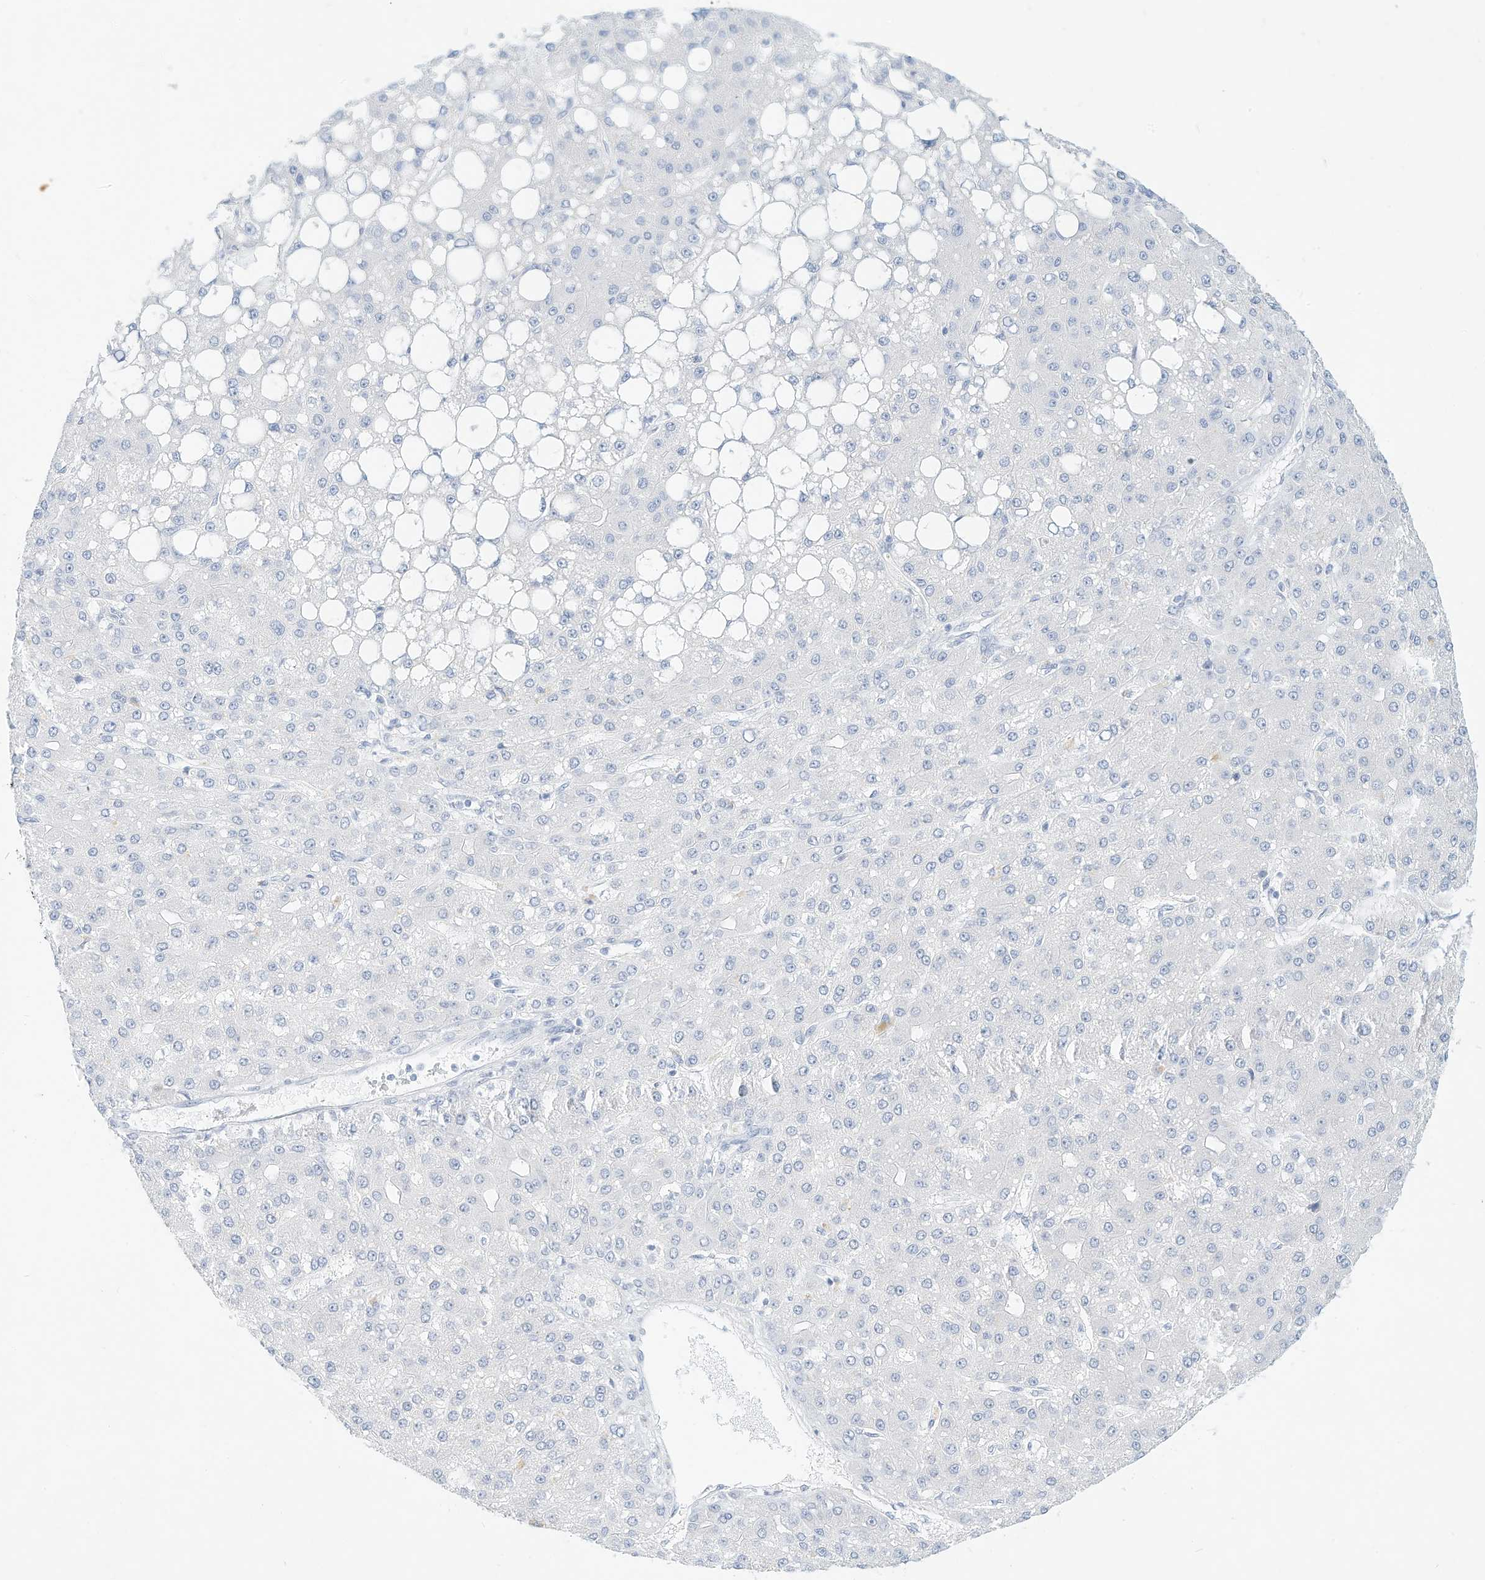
{"staining": {"intensity": "negative", "quantity": "none", "location": "none"}, "tissue": "liver cancer", "cell_type": "Tumor cells", "image_type": "cancer", "snomed": [{"axis": "morphology", "description": "Carcinoma, Hepatocellular, NOS"}, {"axis": "topography", "description": "Liver"}], "caption": "Human hepatocellular carcinoma (liver) stained for a protein using IHC exhibits no staining in tumor cells.", "gene": "SPOCD1", "patient": {"sex": "male", "age": 67}}